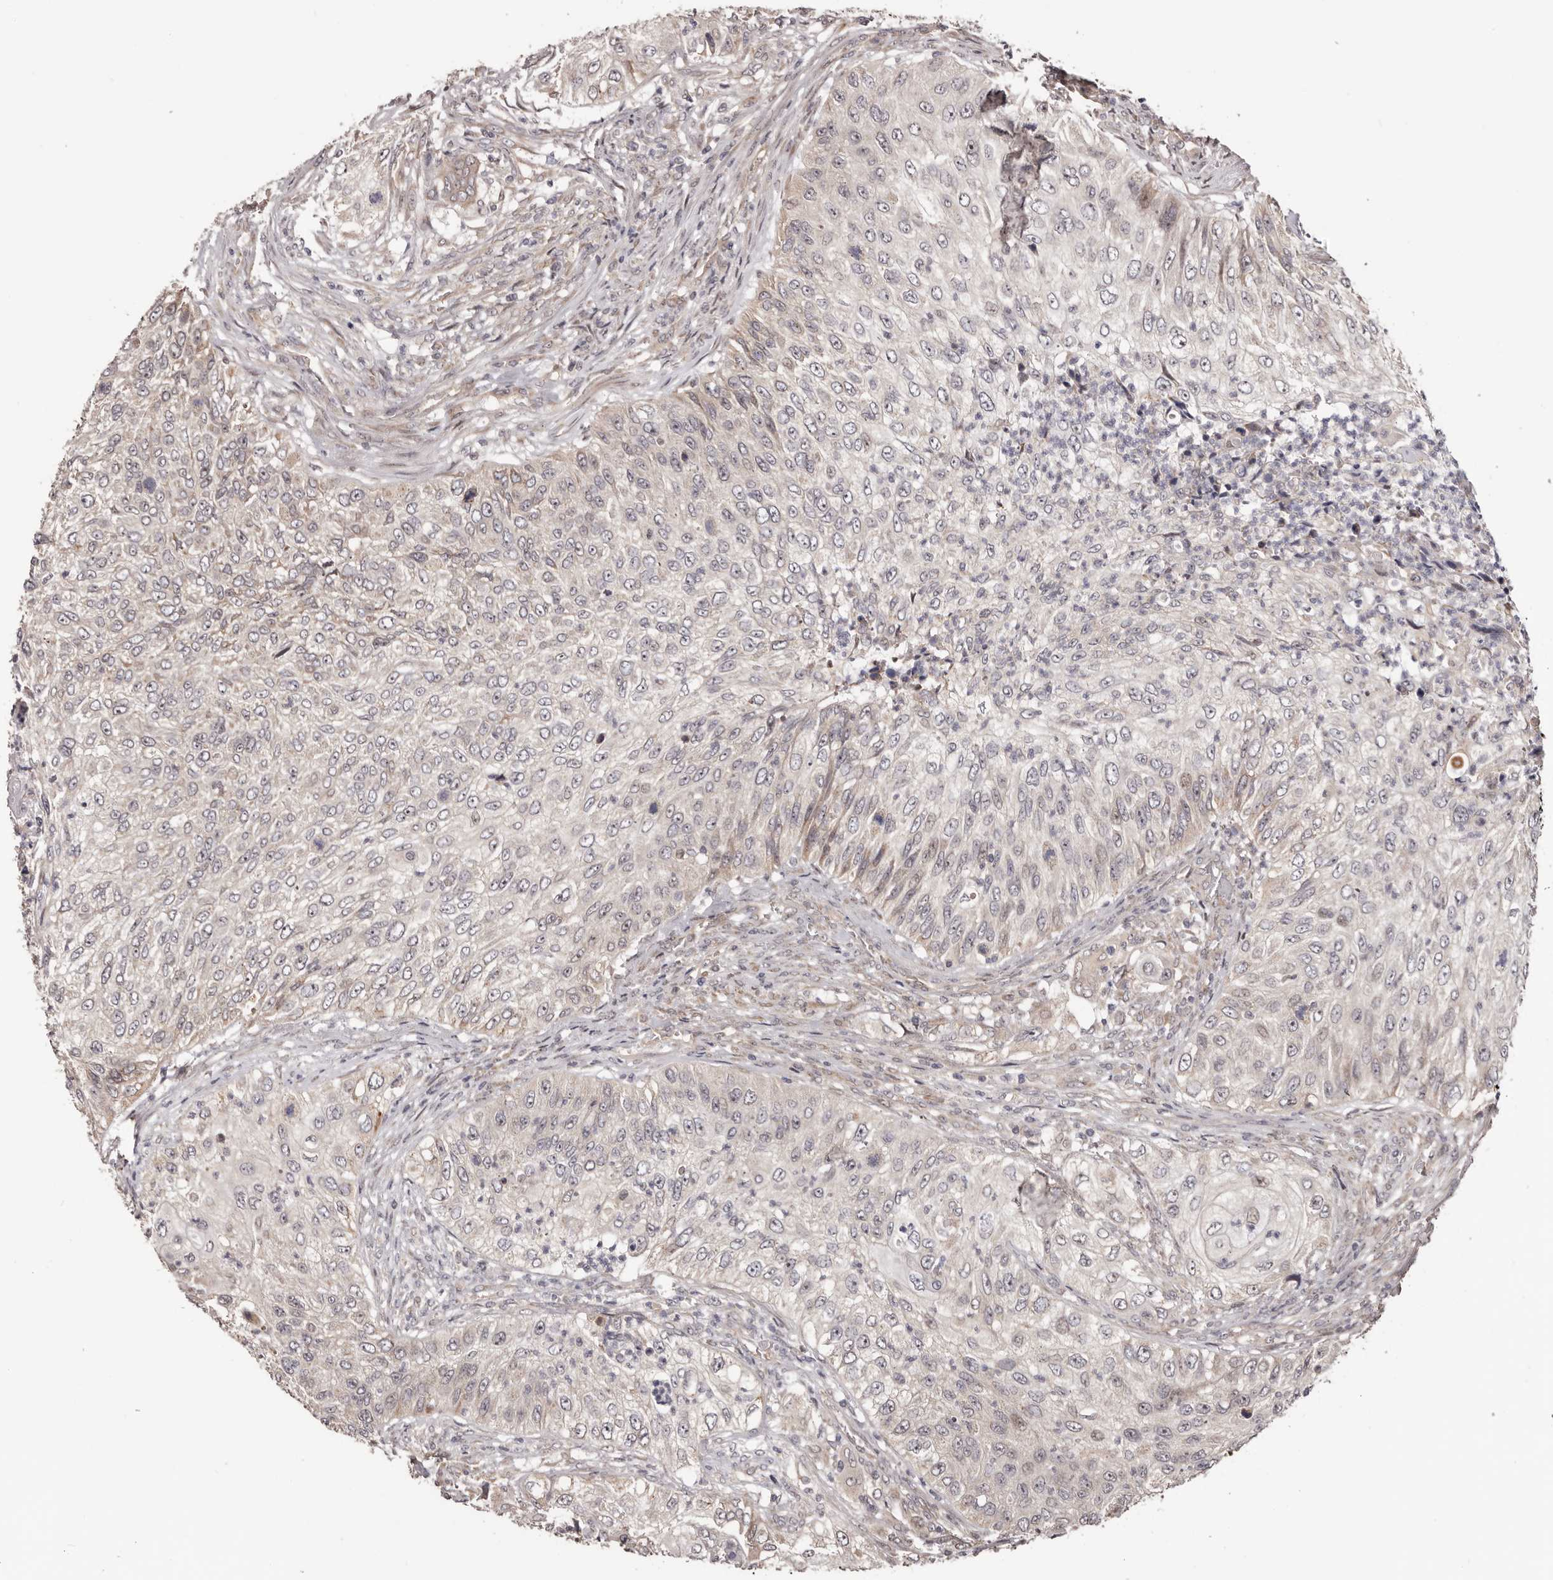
{"staining": {"intensity": "weak", "quantity": "<25%", "location": "cytoplasmic/membranous"}, "tissue": "urothelial cancer", "cell_type": "Tumor cells", "image_type": "cancer", "snomed": [{"axis": "morphology", "description": "Urothelial carcinoma, High grade"}, {"axis": "topography", "description": "Urinary bladder"}], "caption": "High-grade urothelial carcinoma was stained to show a protein in brown. There is no significant expression in tumor cells.", "gene": "NOL12", "patient": {"sex": "female", "age": 60}}